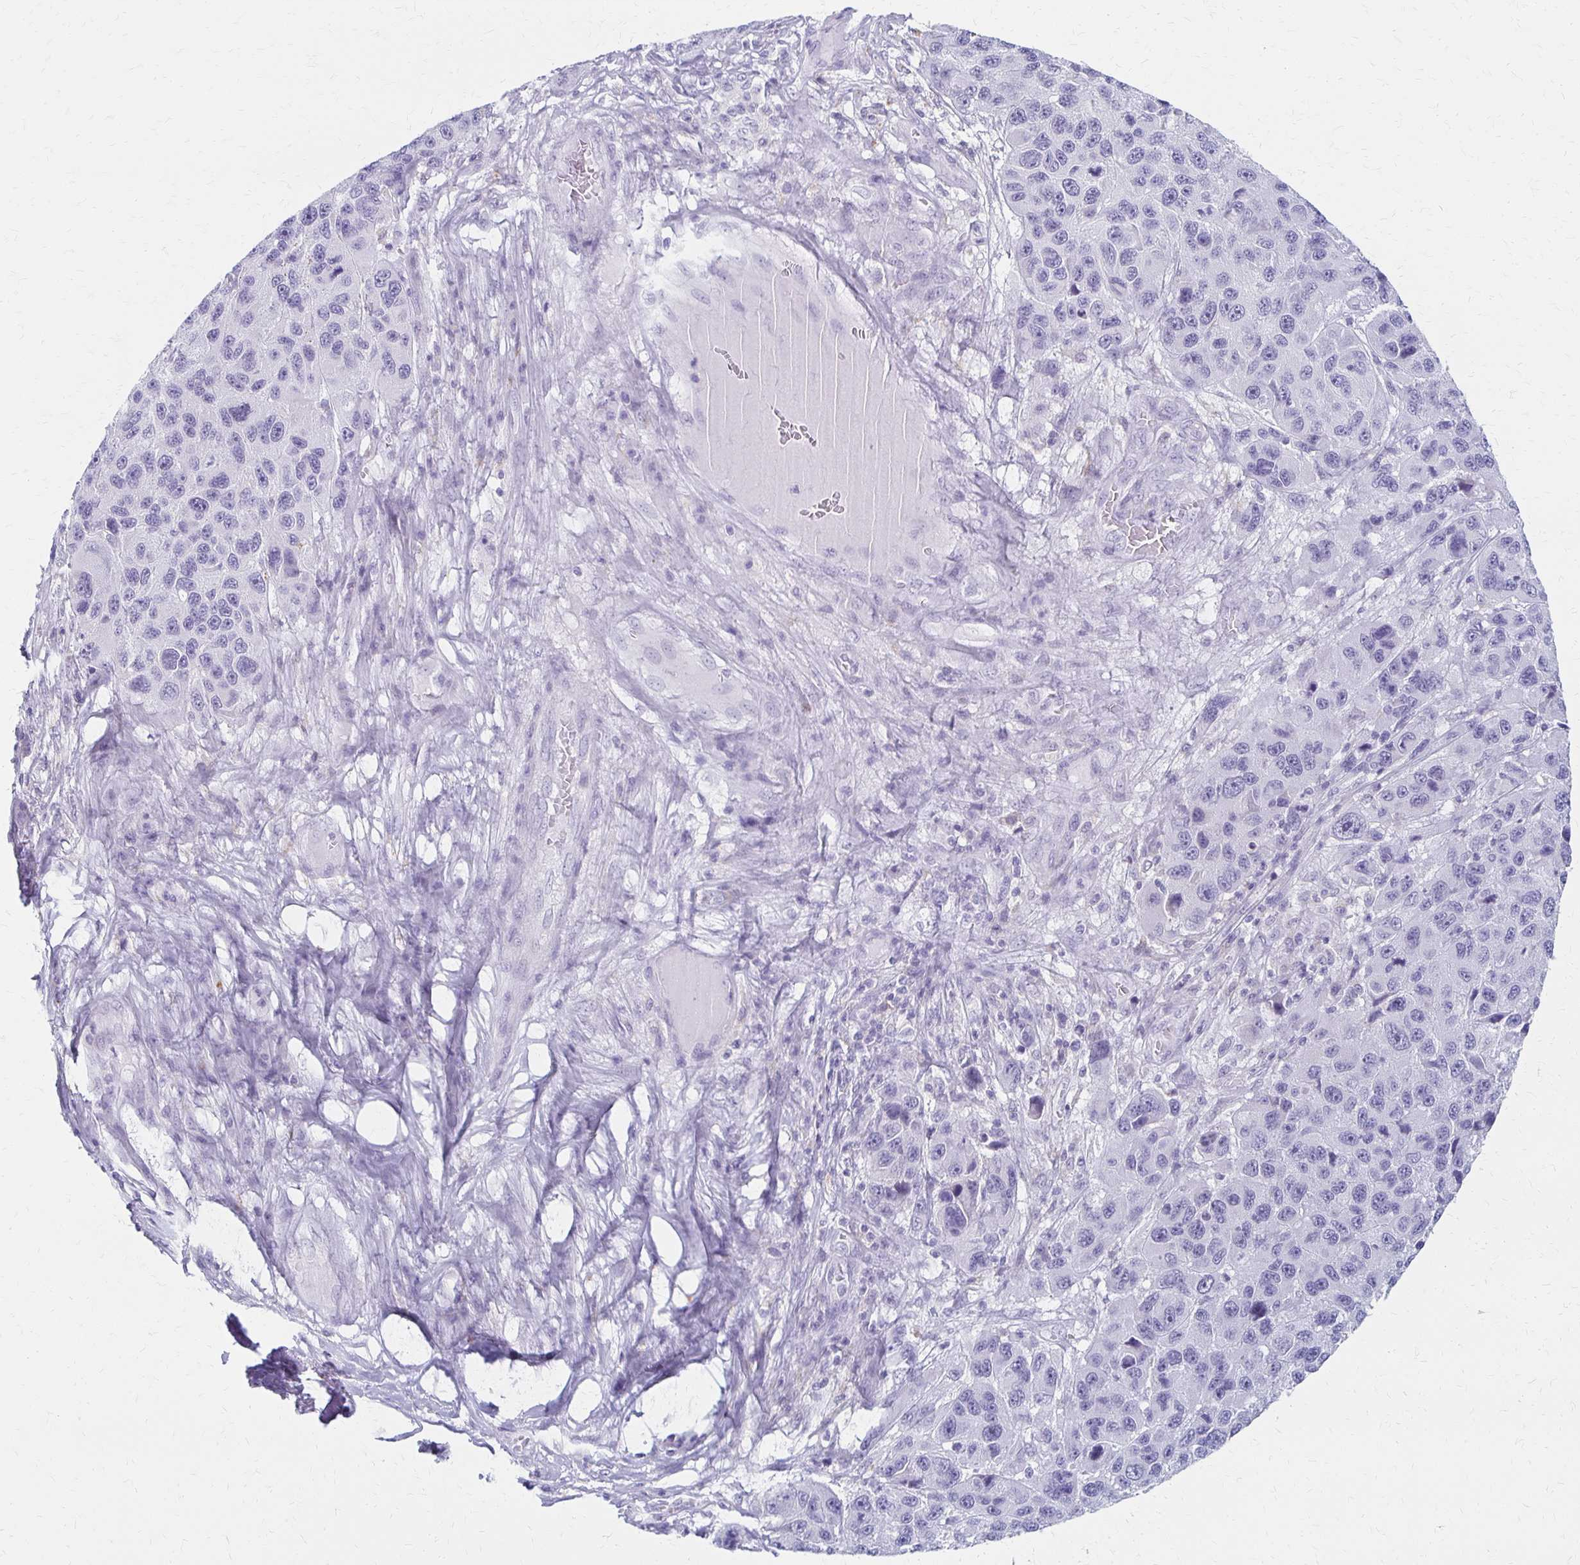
{"staining": {"intensity": "negative", "quantity": "none", "location": "none"}, "tissue": "melanoma", "cell_type": "Tumor cells", "image_type": "cancer", "snomed": [{"axis": "morphology", "description": "Malignant melanoma, NOS"}, {"axis": "topography", "description": "Skin"}], "caption": "High magnification brightfield microscopy of malignant melanoma stained with DAB (brown) and counterstained with hematoxylin (blue): tumor cells show no significant positivity.", "gene": "IVL", "patient": {"sex": "male", "age": 53}}